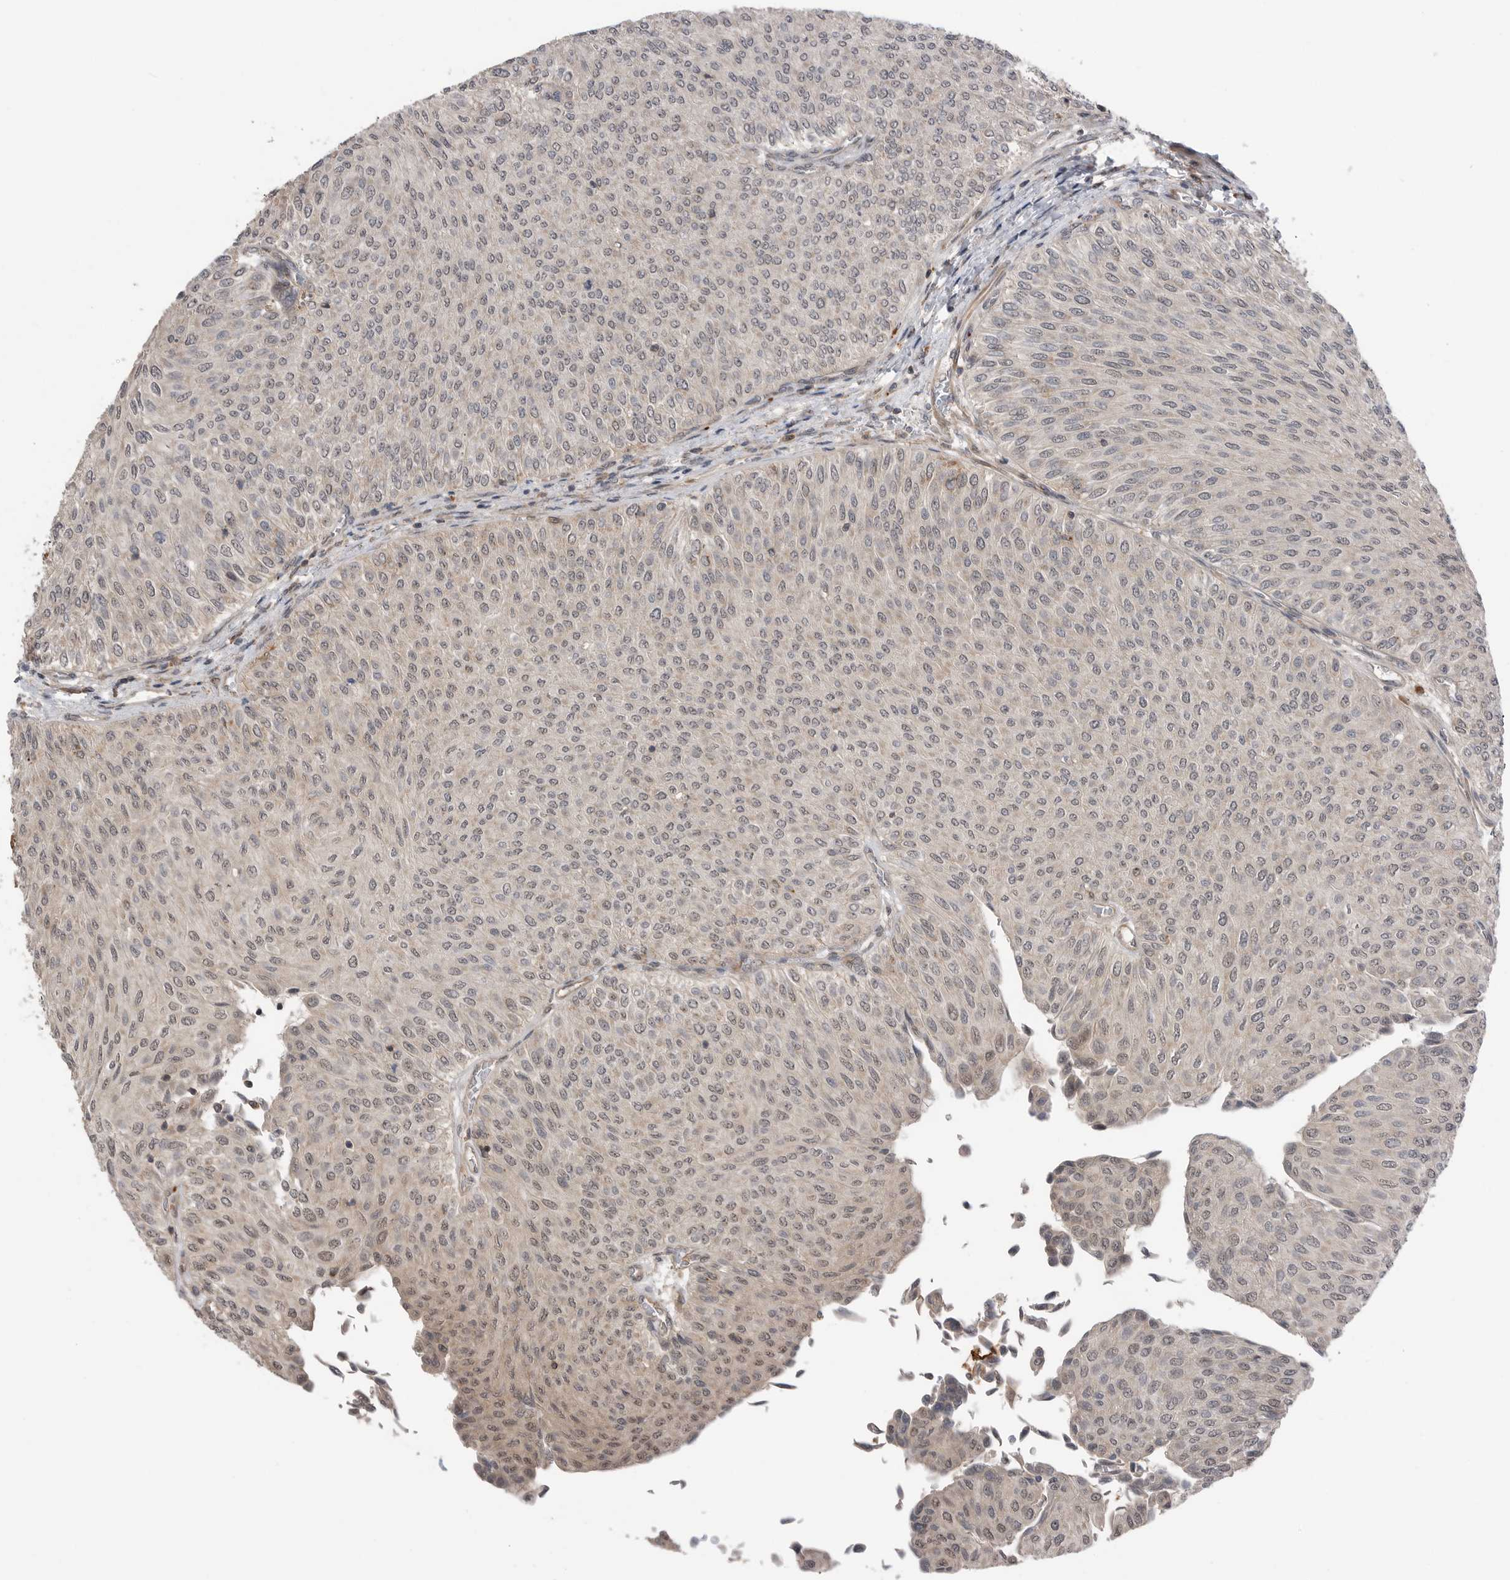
{"staining": {"intensity": "negative", "quantity": "none", "location": "none"}, "tissue": "urothelial cancer", "cell_type": "Tumor cells", "image_type": "cancer", "snomed": [{"axis": "morphology", "description": "Urothelial carcinoma, Low grade"}, {"axis": "topography", "description": "Urinary bladder"}], "caption": "Immunohistochemical staining of urothelial carcinoma (low-grade) exhibits no significant positivity in tumor cells.", "gene": "PEAK1", "patient": {"sex": "male", "age": 78}}